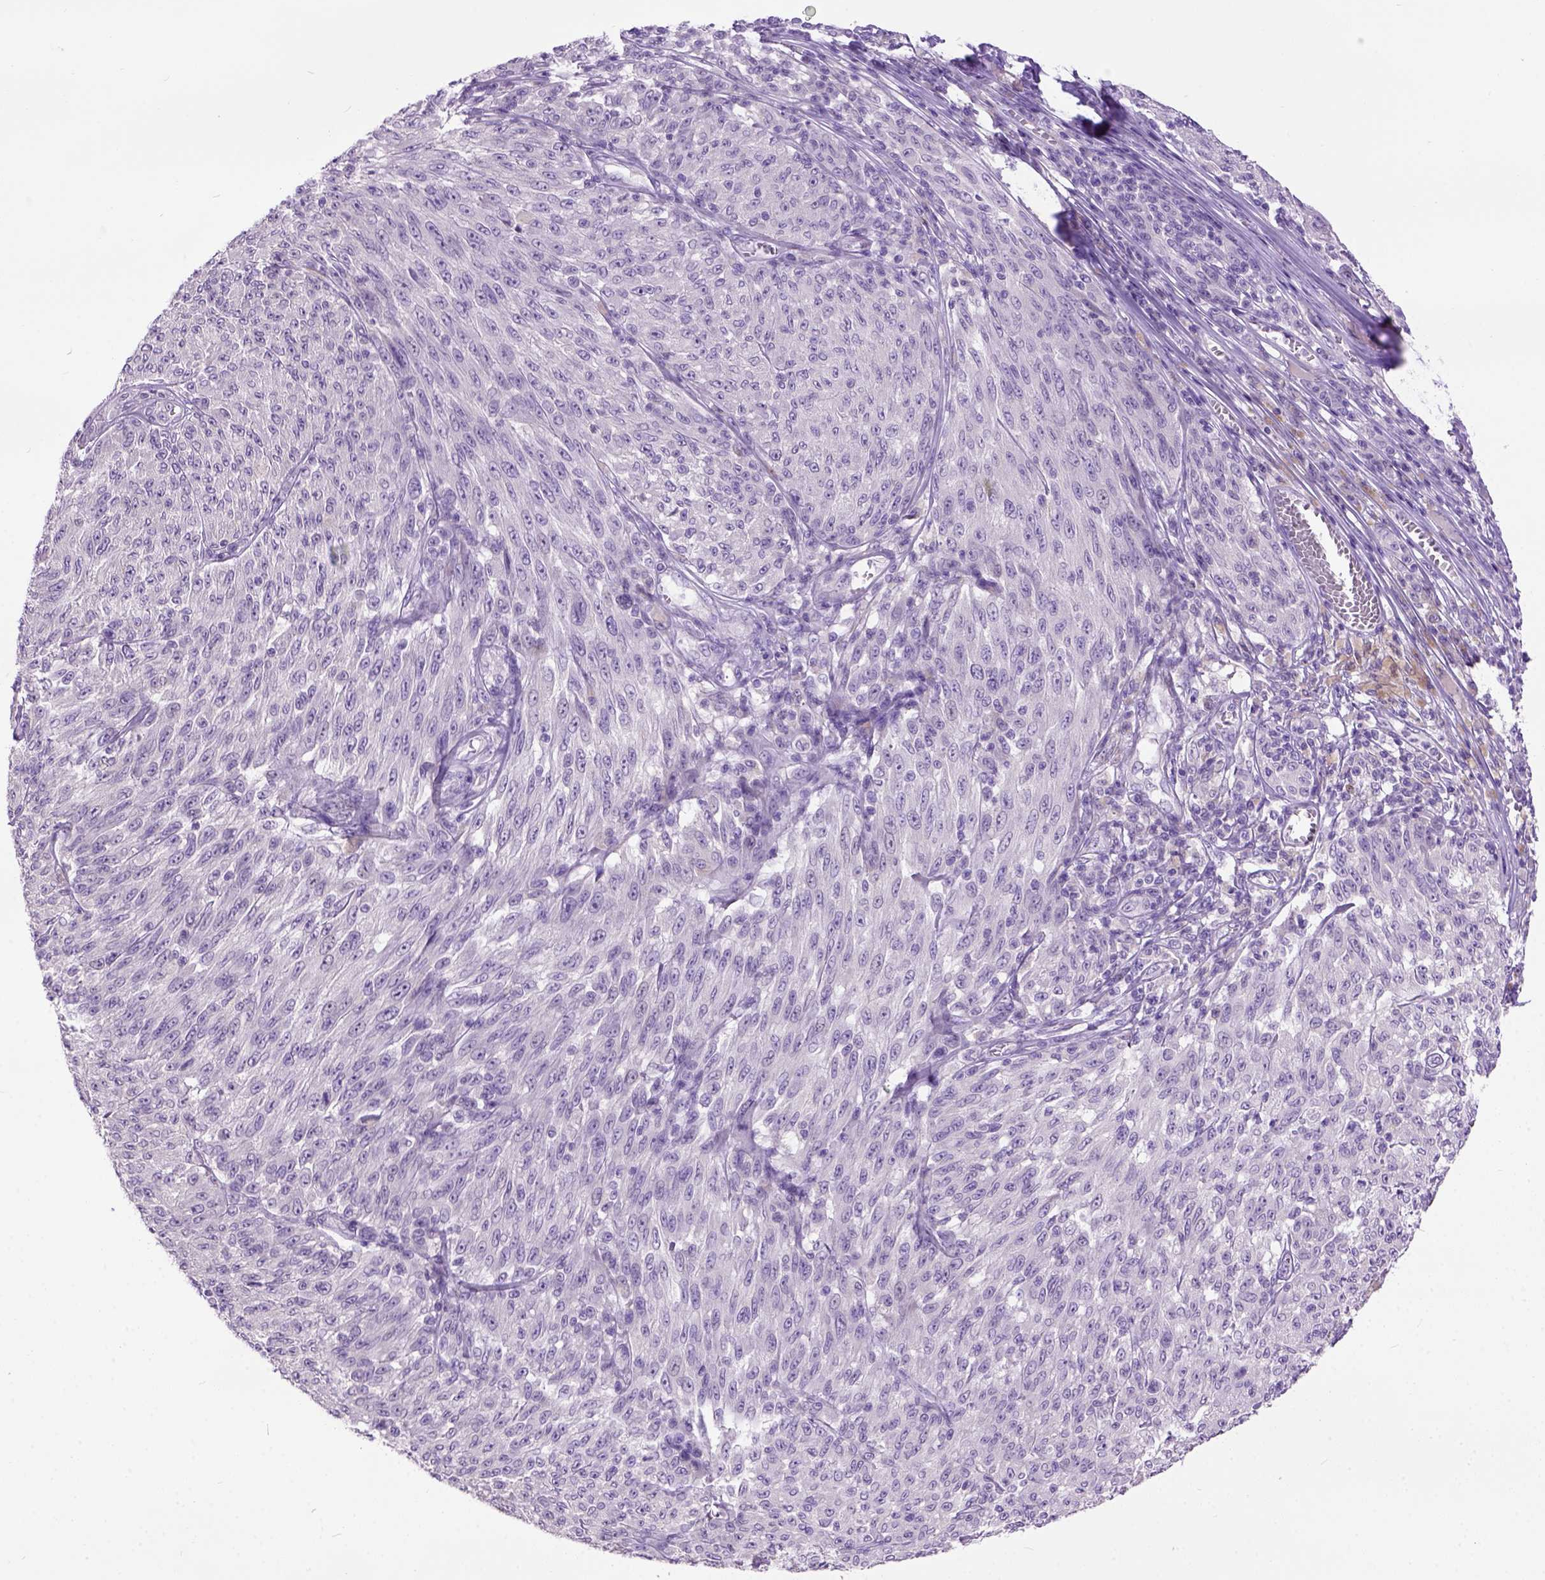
{"staining": {"intensity": "negative", "quantity": "none", "location": "none"}, "tissue": "melanoma", "cell_type": "Tumor cells", "image_type": "cancer", "snomed": [{"axis": "morphology", "description": "Malignant melanoma, NOS"}, {"axis": "topography", "description": "Skin"}], "caption": "Immunohistochemistry of human malignant melanoma demonstrates no positivity in tumor cells.", "gene": "MAPT", "patient": {"sex": "male", "age": 85}}